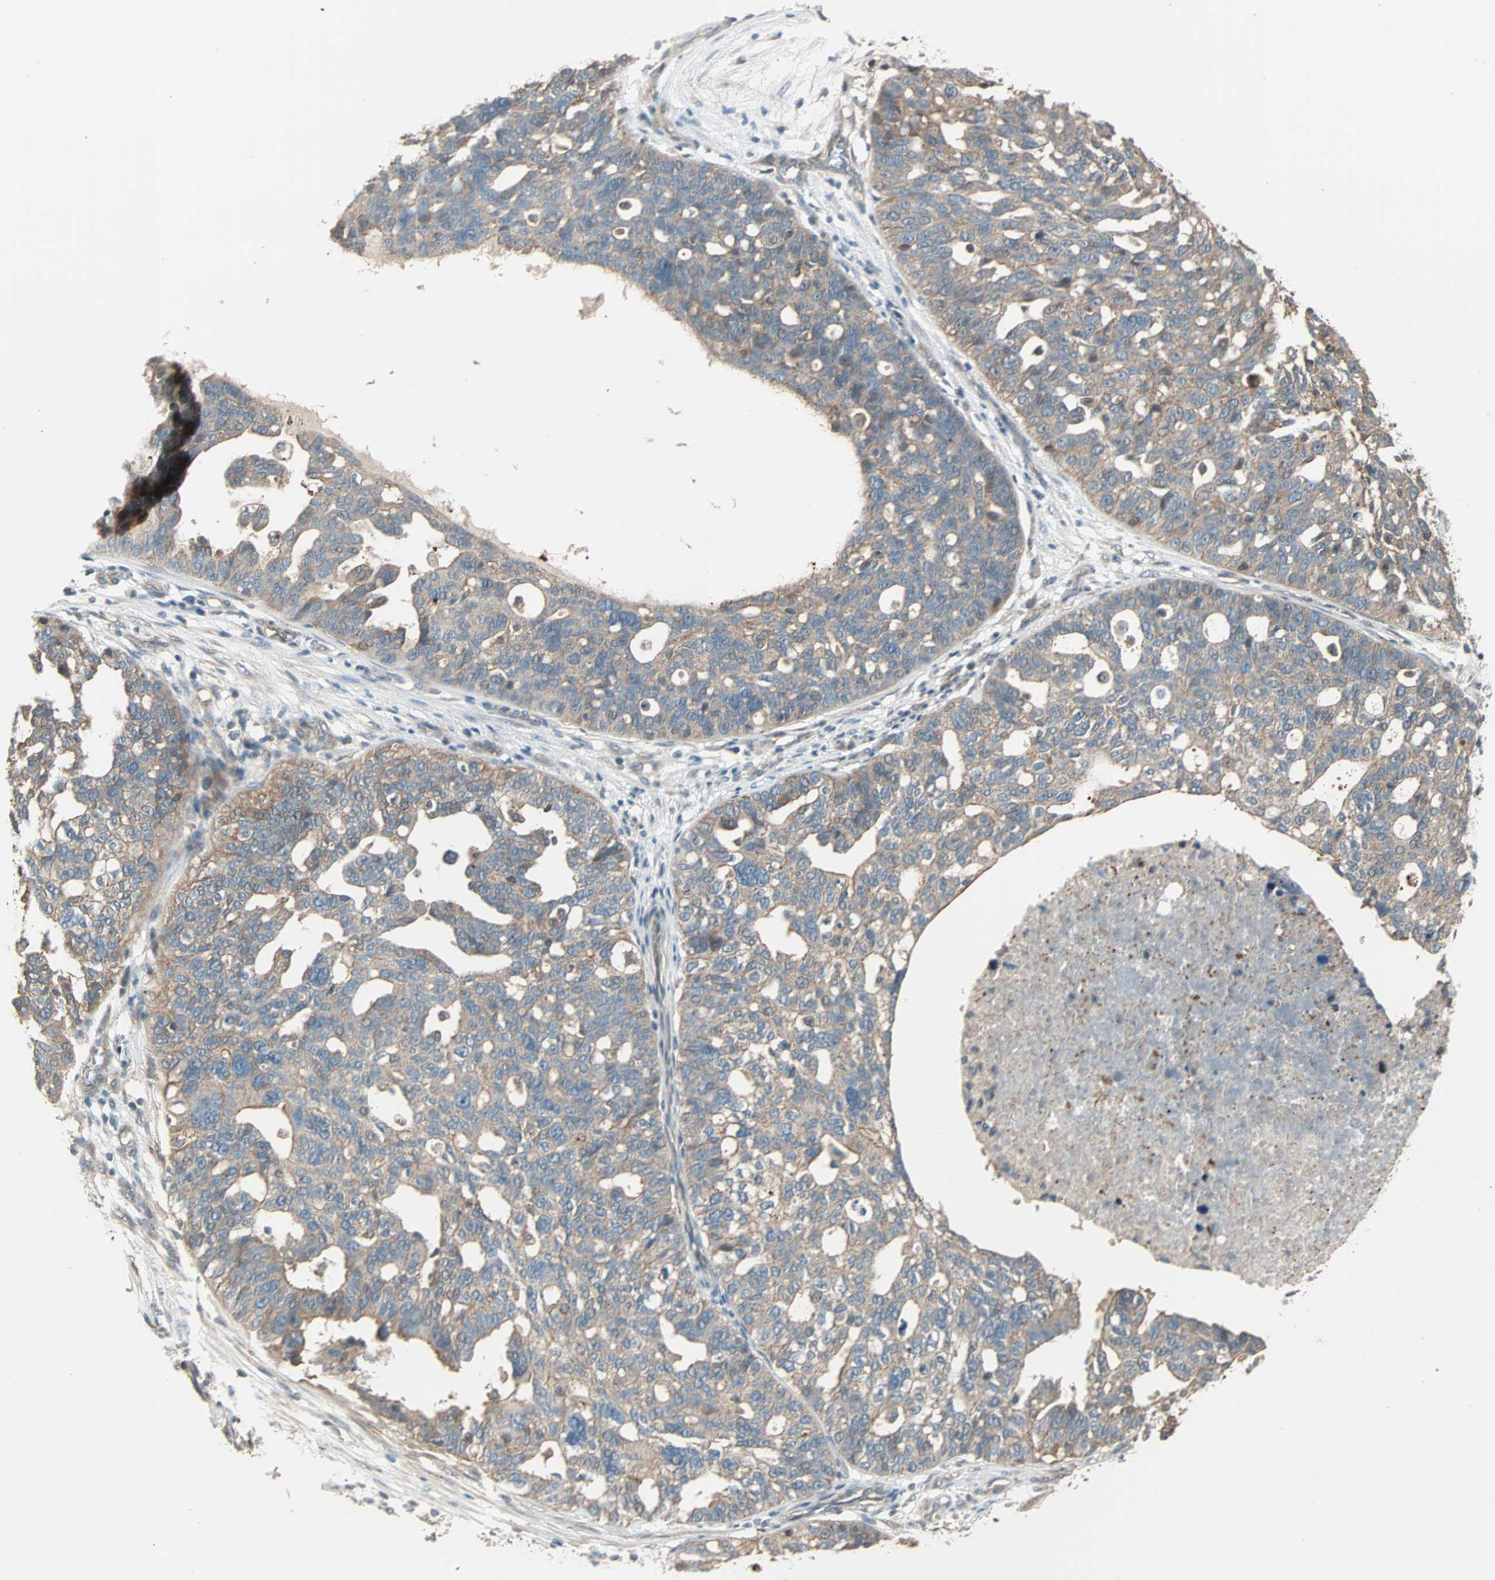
{"staining": {"intensity": "weak", "quantity": ">75%", "location": "cytoplasmic/membranous"}, "tissue": "ovarian cancer", "cell_type": "Tumor cells", "image_type": "cancer", "snomed": [{"axis": "morphology", "description": "Cystadenocarcinoma, serous, NOS"}, {"axis": "topography", "description": "Ovary"}], "caption": "Human ovarian serous cystadenocarcinoma stained with a protein marker reveals weak staining in tumor cells.", "gene": "MAP3K21", "patient": {"sex": "female", "age": 59}}